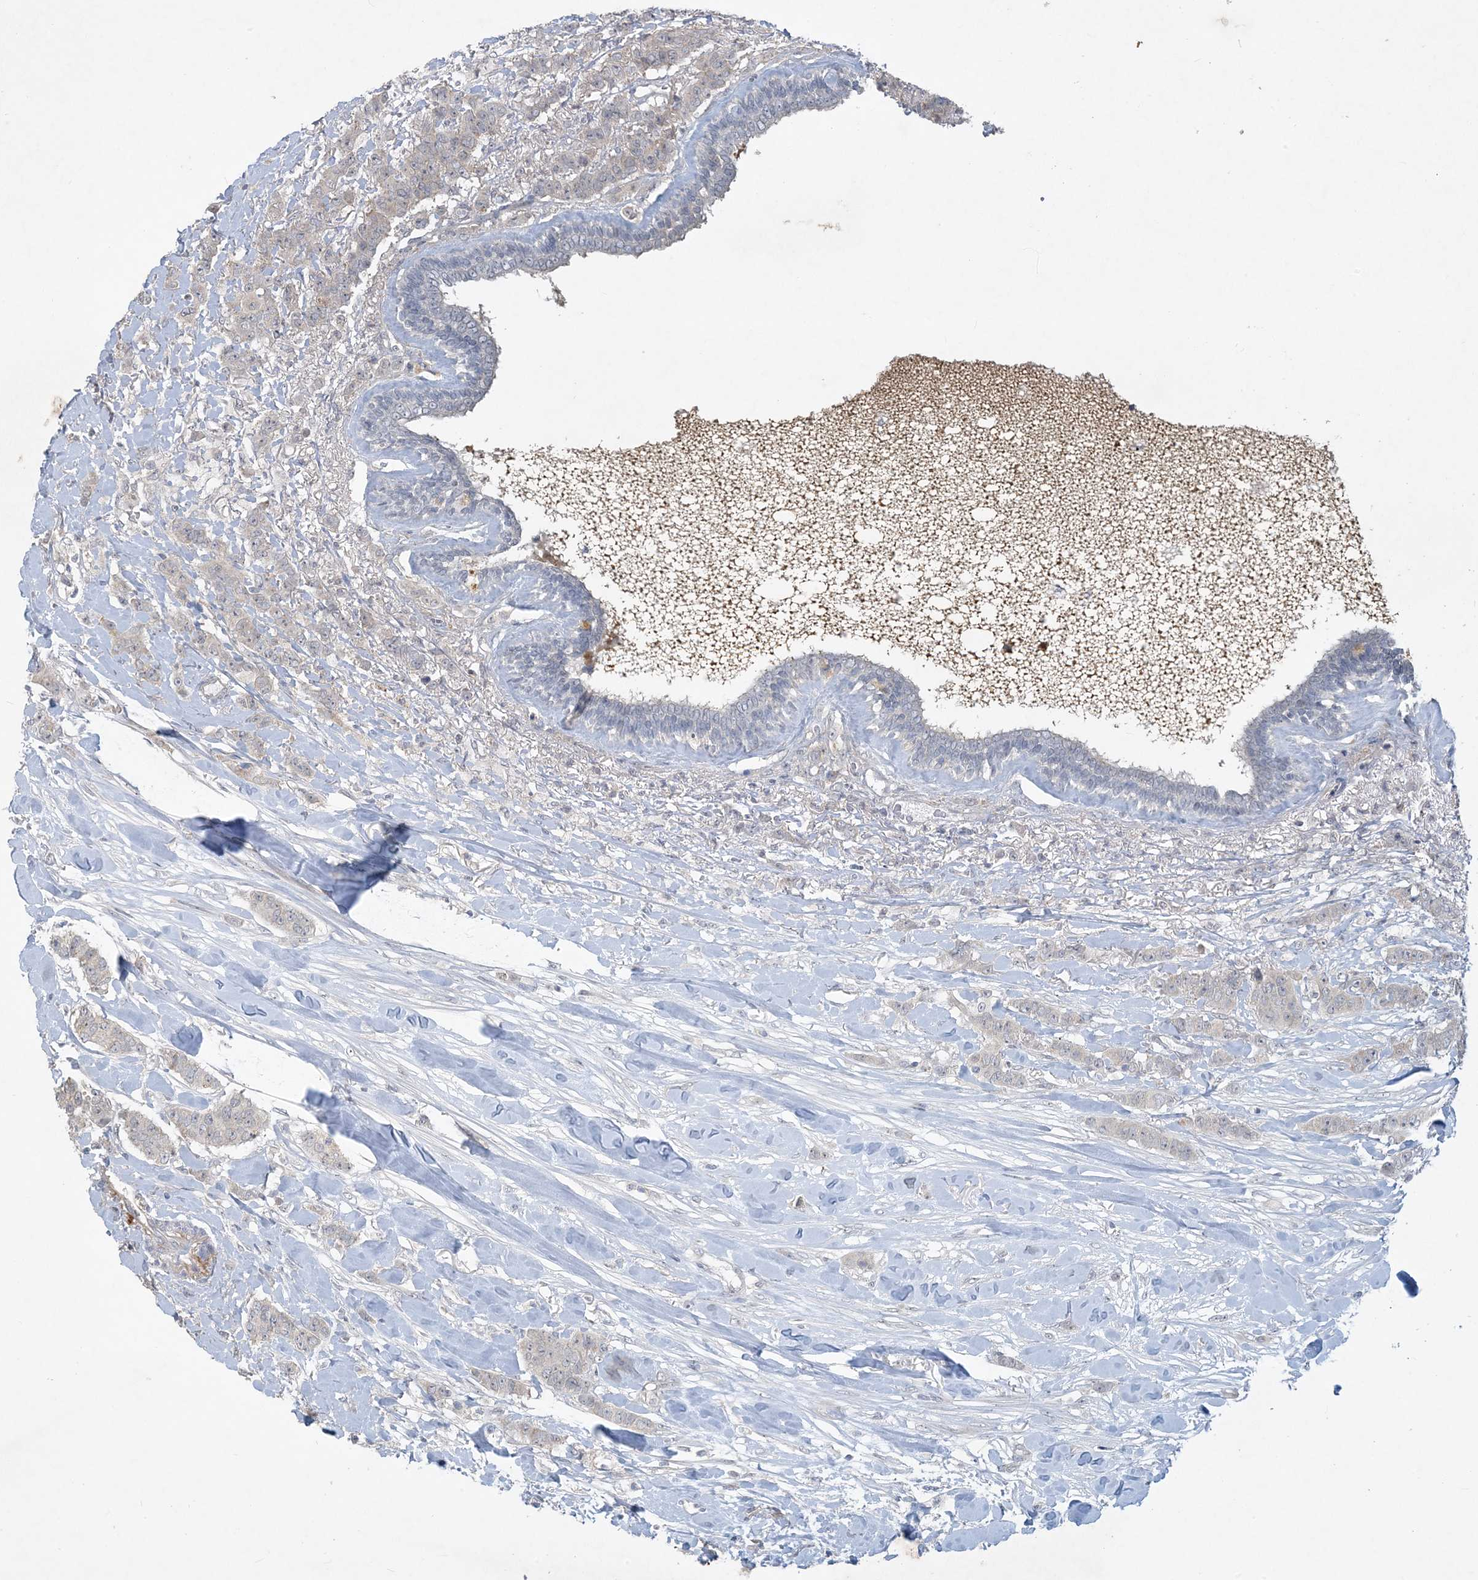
{"staining": {"intensity": "negative", "quantity": "none", "location": "none"}, "tissue": "breast cancer", "cell_type": "Tumor cells", "image_type": "cancer", "snomed": [{"axis": "morphology", "description": "Duct carcinoma"}, {"axis": "topography", "description": "Breast"}], "caption": "Breast cancer (infiltrating ductal carcinoma) was stained to show a protein in brown. There is no significant expression in tumor cells.", "gene": "CDS1", "patient": {"sex": "female", "age": 40}}